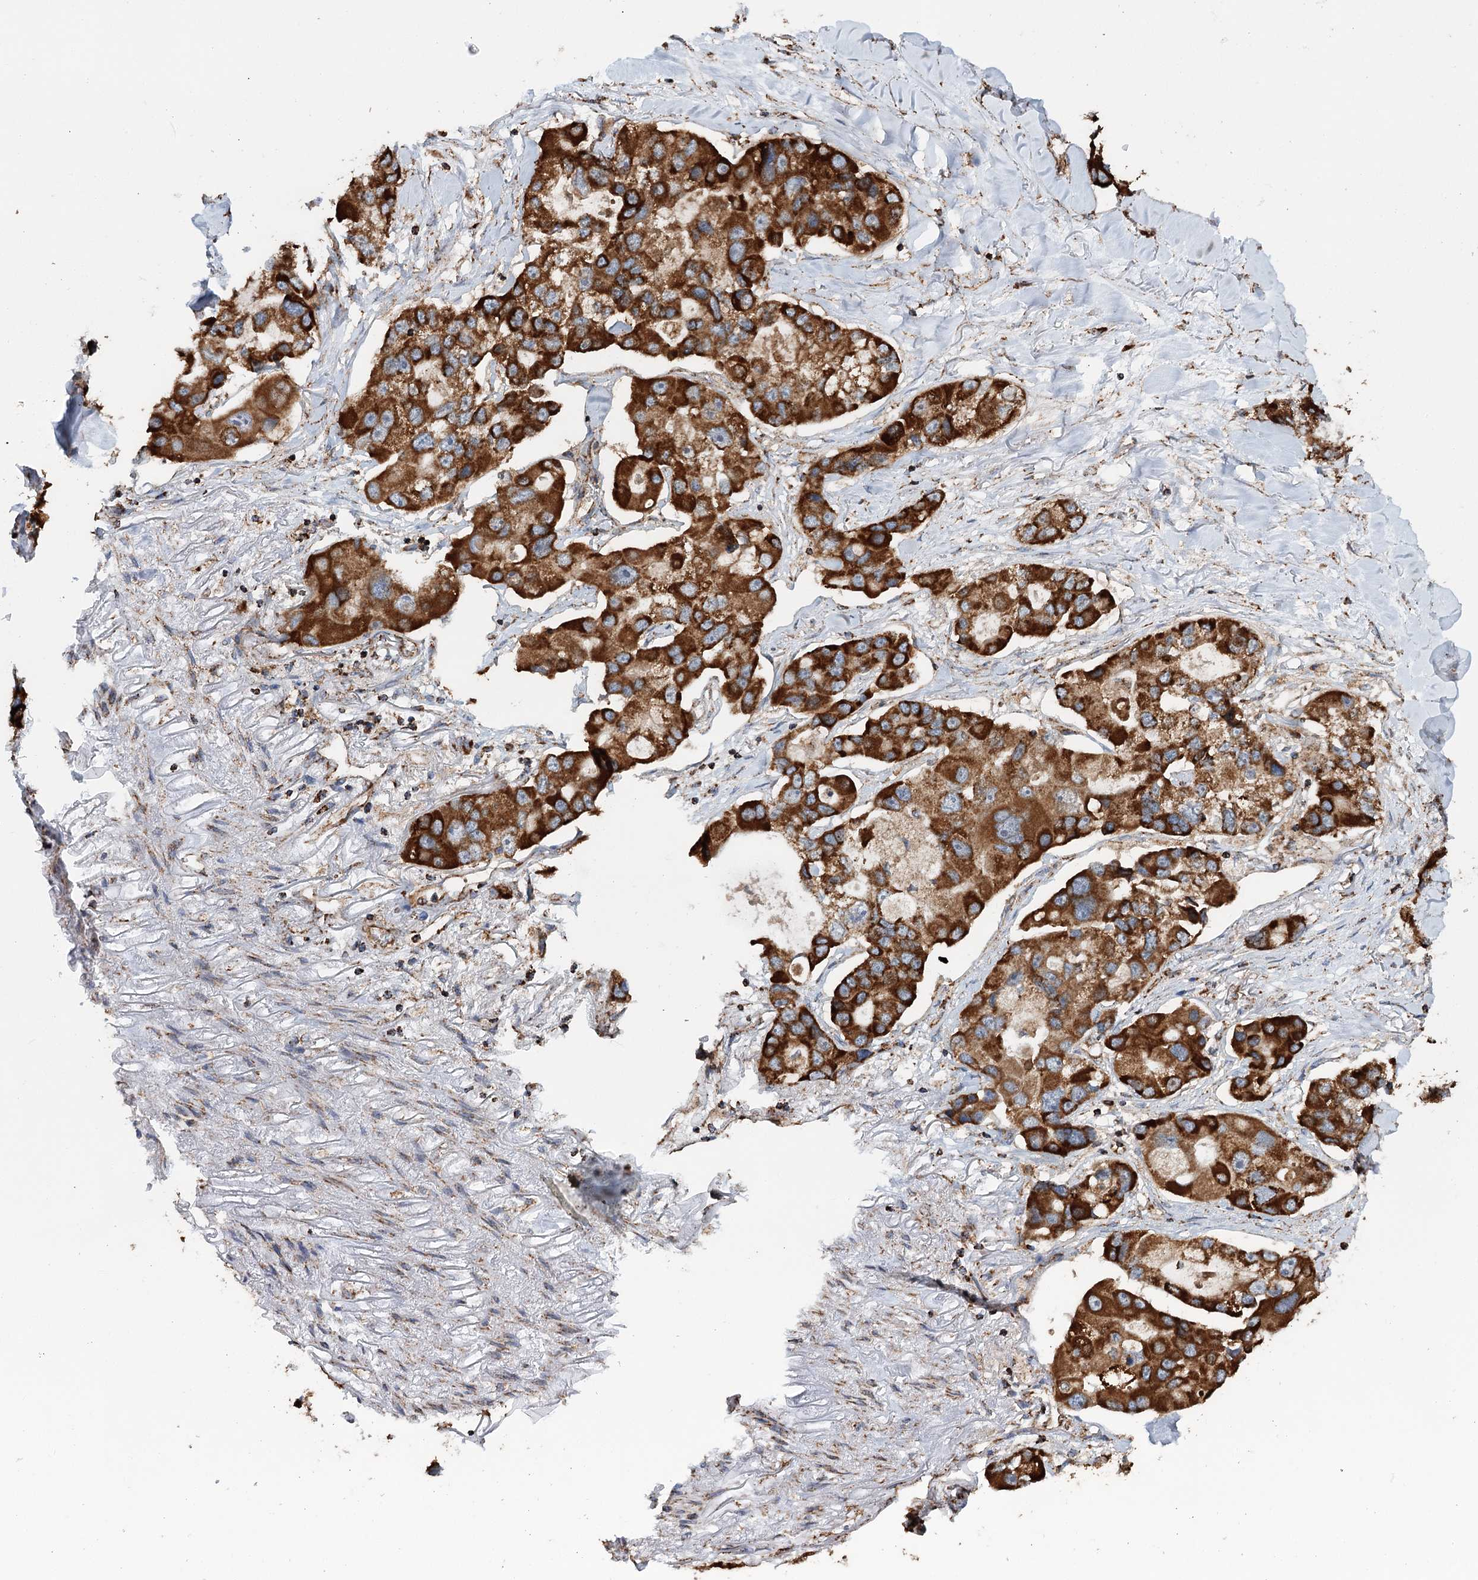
{"staining": {"intensity": "strong", "quantity": ">75%", "location": "cytoplasmic/membranous"}, "tissue": "lung cancer", "cell_type": "Tumor cells", "image_type": "cancer", "snomed": [{"axis": "morphology", "description": "Adenocarcinoma, NOS"}, {"axis": "topography", "description": "Lung"}], "caption": "Immunohistochemical staining of adenocarcinoma (lung) exhibits strong cytoplasmic/membranous protein expression in about >75% of tumor cells.", "gene": "APH1A", "patient": {"sex": "female", "age": 54}}